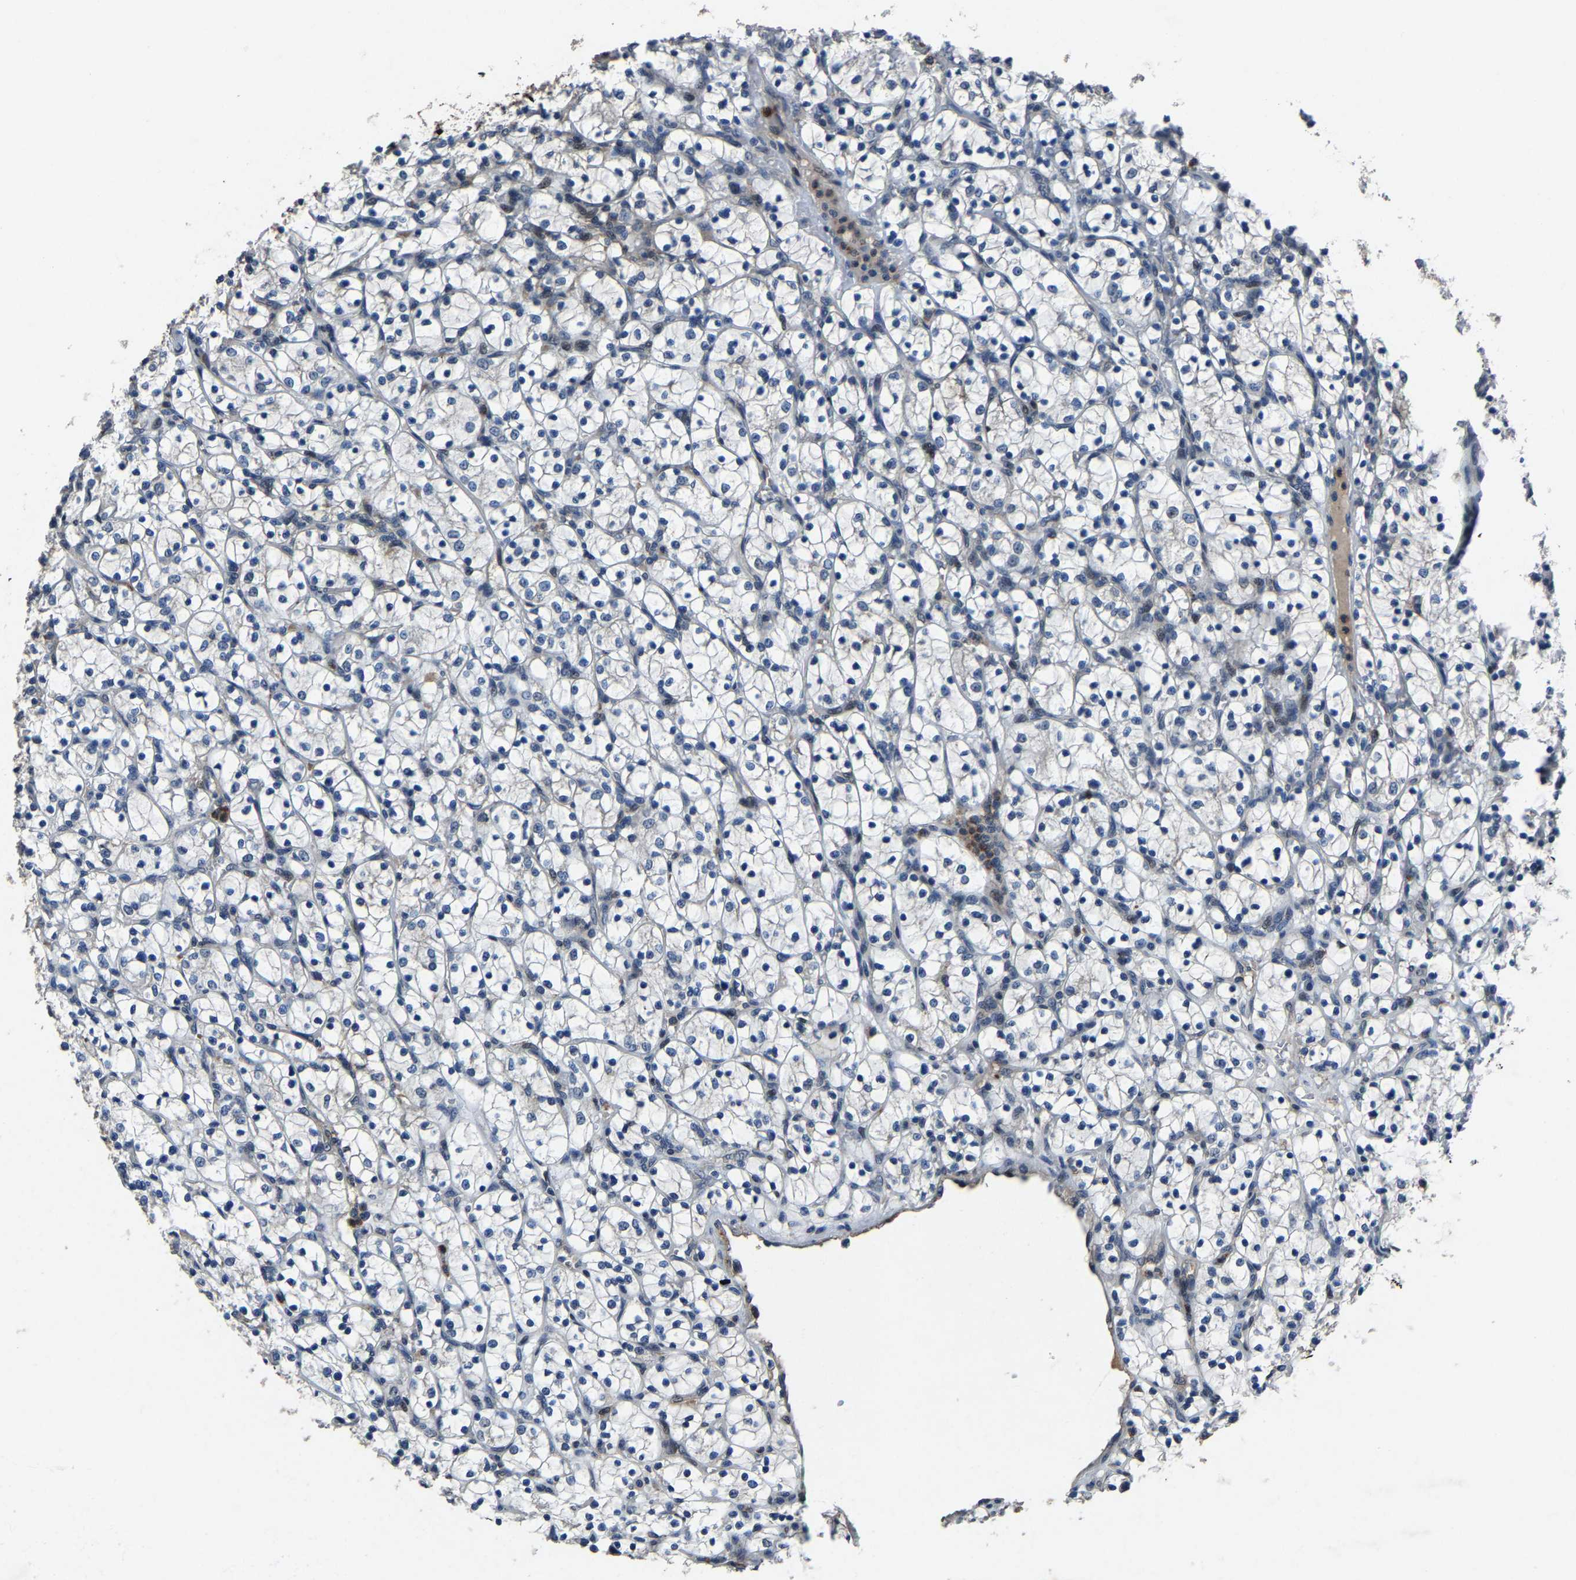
{"staining": {"intensity": "negative", "quantity": "none", "location": "none"}, "tissue": "renal cancer", "cell_type": "Tumor cells", "image_type": "cancer", "snomed": [{"axis": "morphology", "description": "Adenocarcinoma, NOS"}, {"axis": "topography", "description": "Kidney"}], "caption": "IHC of human renal cancer demonstrates no staining in tumor cells. (Immunohistochemistry, brightfield microscopy, high magnification).", "gene": "PCNX2", "patient": {"sex": "female", "age": 69}}